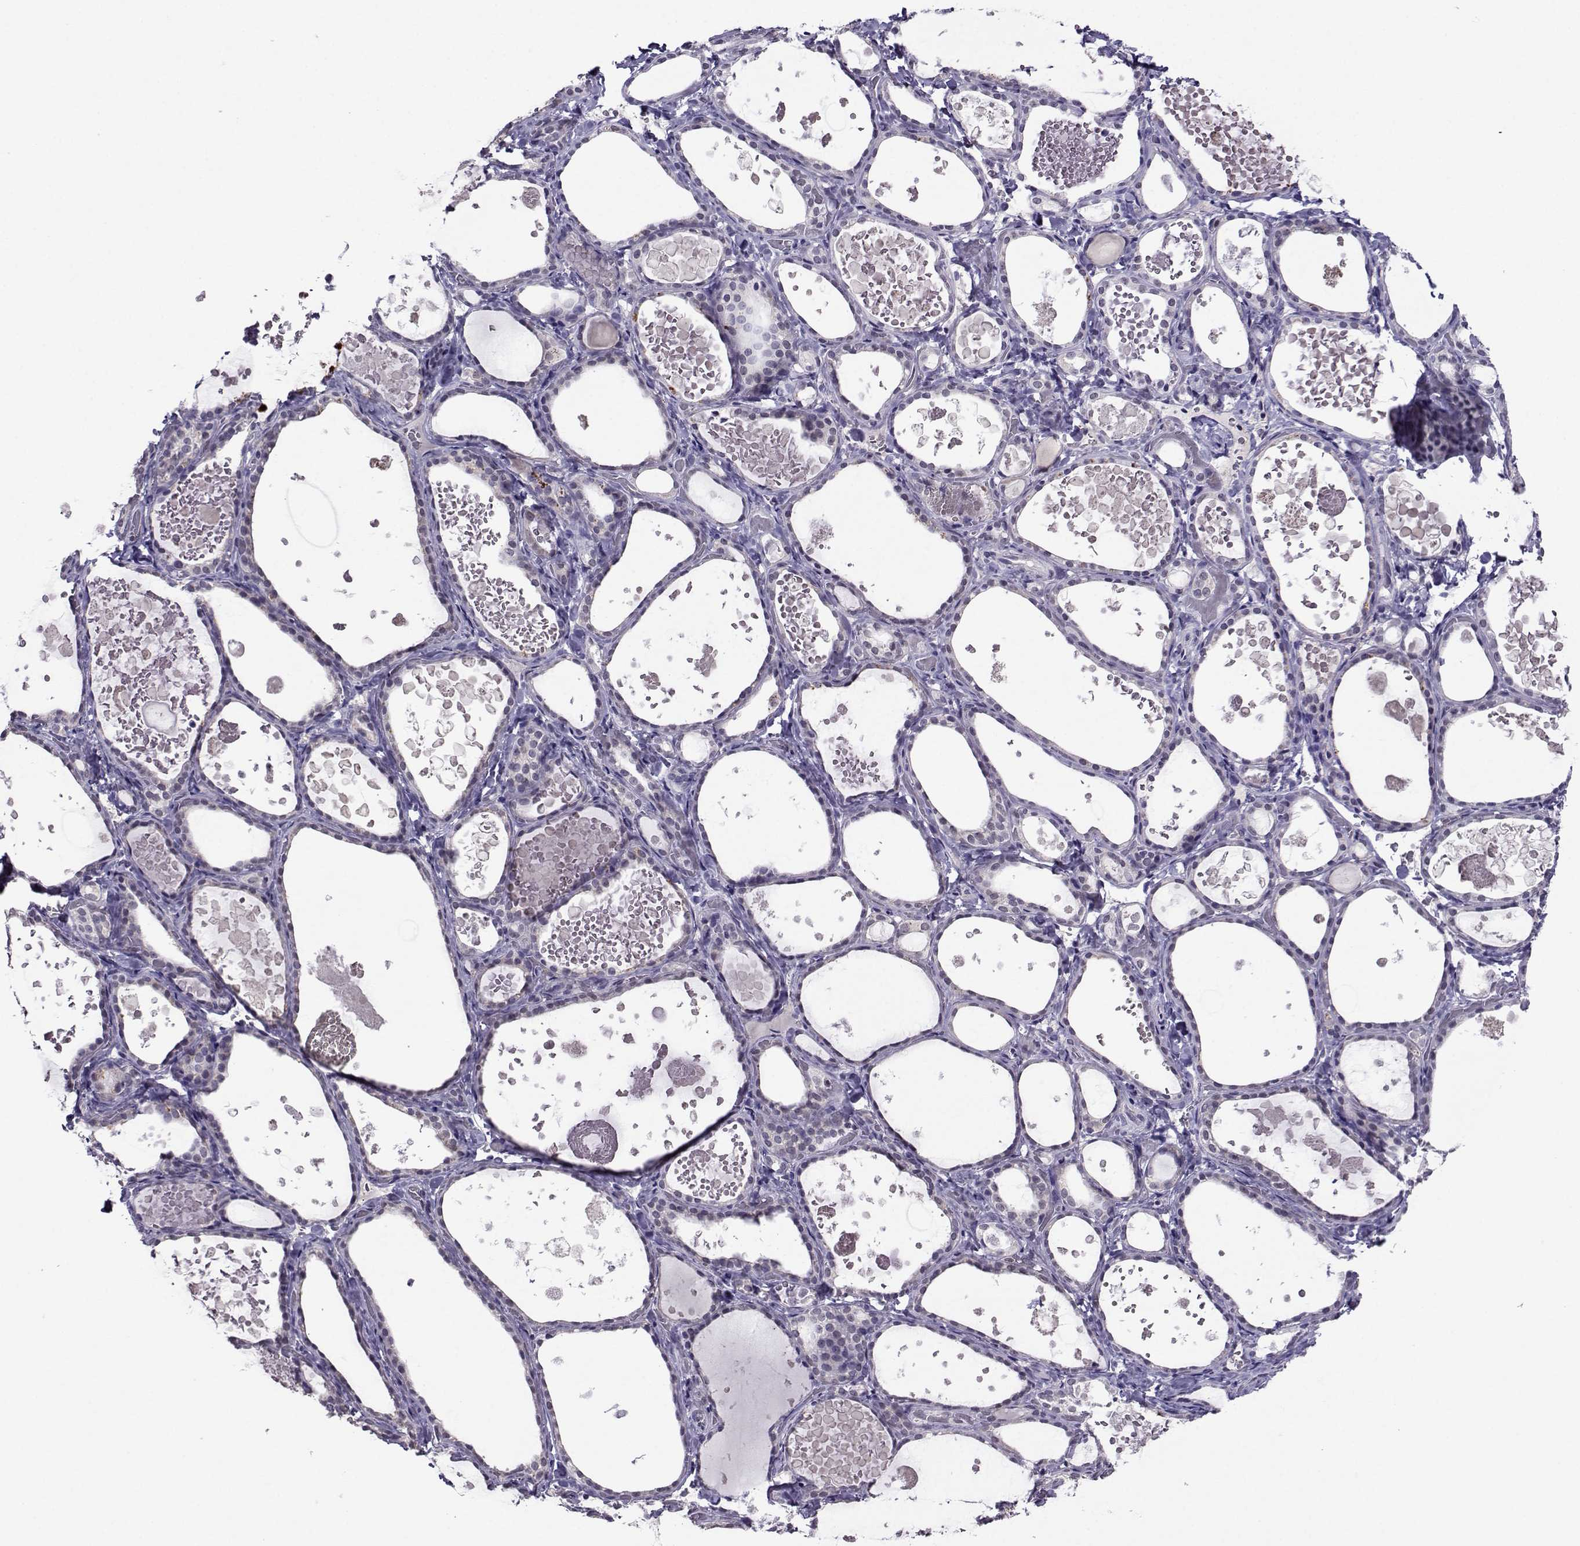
{"staining": {"intensity": "negative", "quantity": "none", "location": "none"}, "tissue": "thyroid gland", "cell_type": "Glandular cells", "image_type": "normal", "snomed": [{"axis": "morphology", "description": "Normal tissue, NOS"}, {"axis": "topography", "description": "Thyroid gland"}], "caption": "High power microscopy micrograph of an immunohistochemistry (IHC) histopathology image of unremarkable thyroid gland, revealing no significant expression in glandular cells. Brightfield microscopy of IHC stained with DAB (3,3'-diaminobenzidine) (brown) and hematoxylin (blue), captured at high magnification.", "gene": "DDX20", "patient": {"sex": "female", "age": 56}}